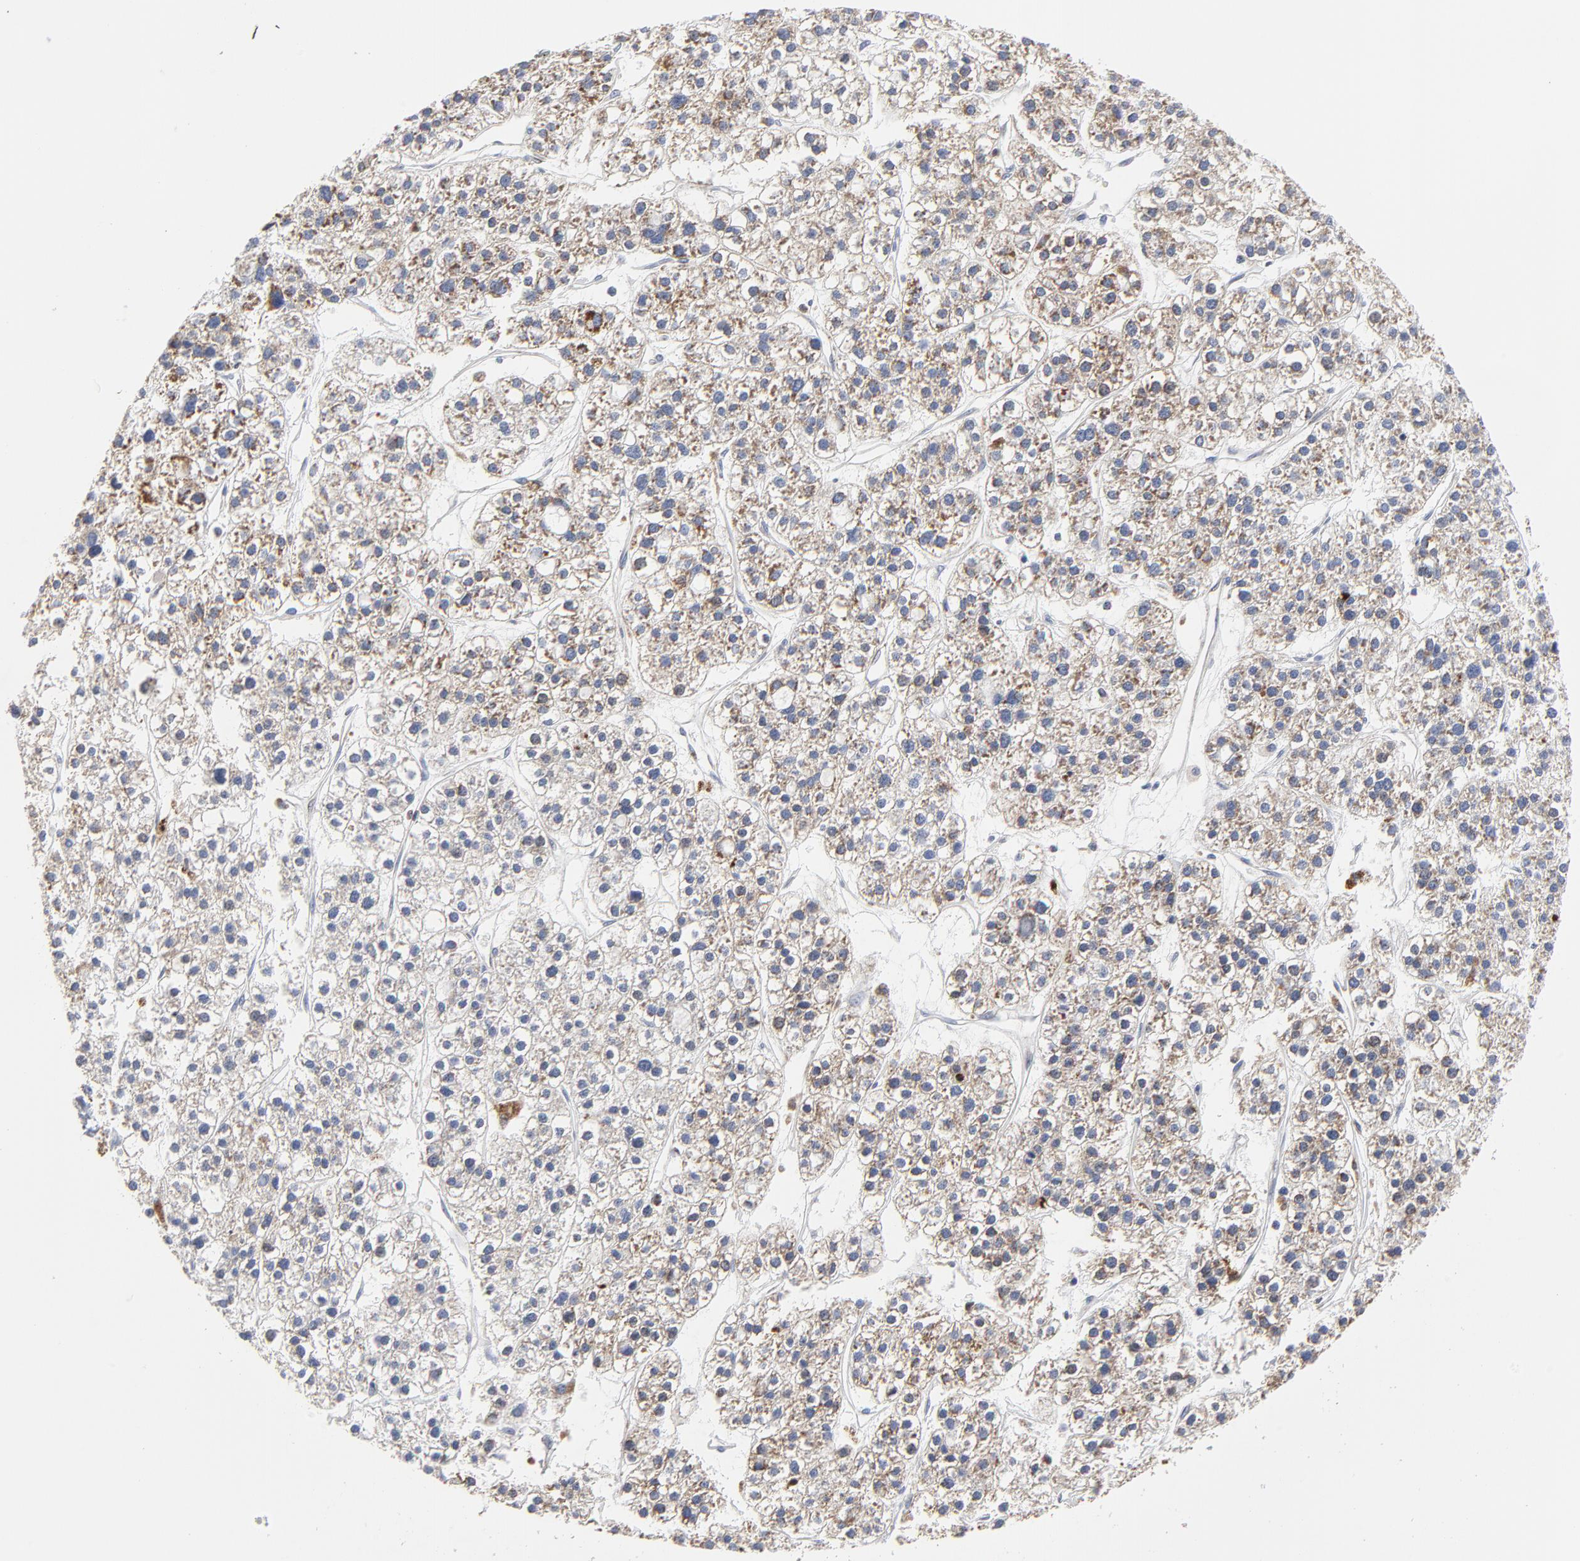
{"staining": {"intensity": "moderate", "quantity": ">75%", "location": "cytoplasmic/membranous"}, "tissue": "liver cancer", "cell_type": "Tumor cells", "image_type": "cancer", "snomed": [{"axis": "morphology", "description": "Carcinoma, Hepatocellular, NOS"}, {"axis": "topography", "description": "Liver"}], "caption": "Human hepatocellular carcinoma (liver) stained for a protein (brown) demonstrates moderate cytoplasmic/membranous positive staining in approximately >75% of tumor cells.", "gene": "TXNRD2", "patient": {"sex": "female", "age": 85}}